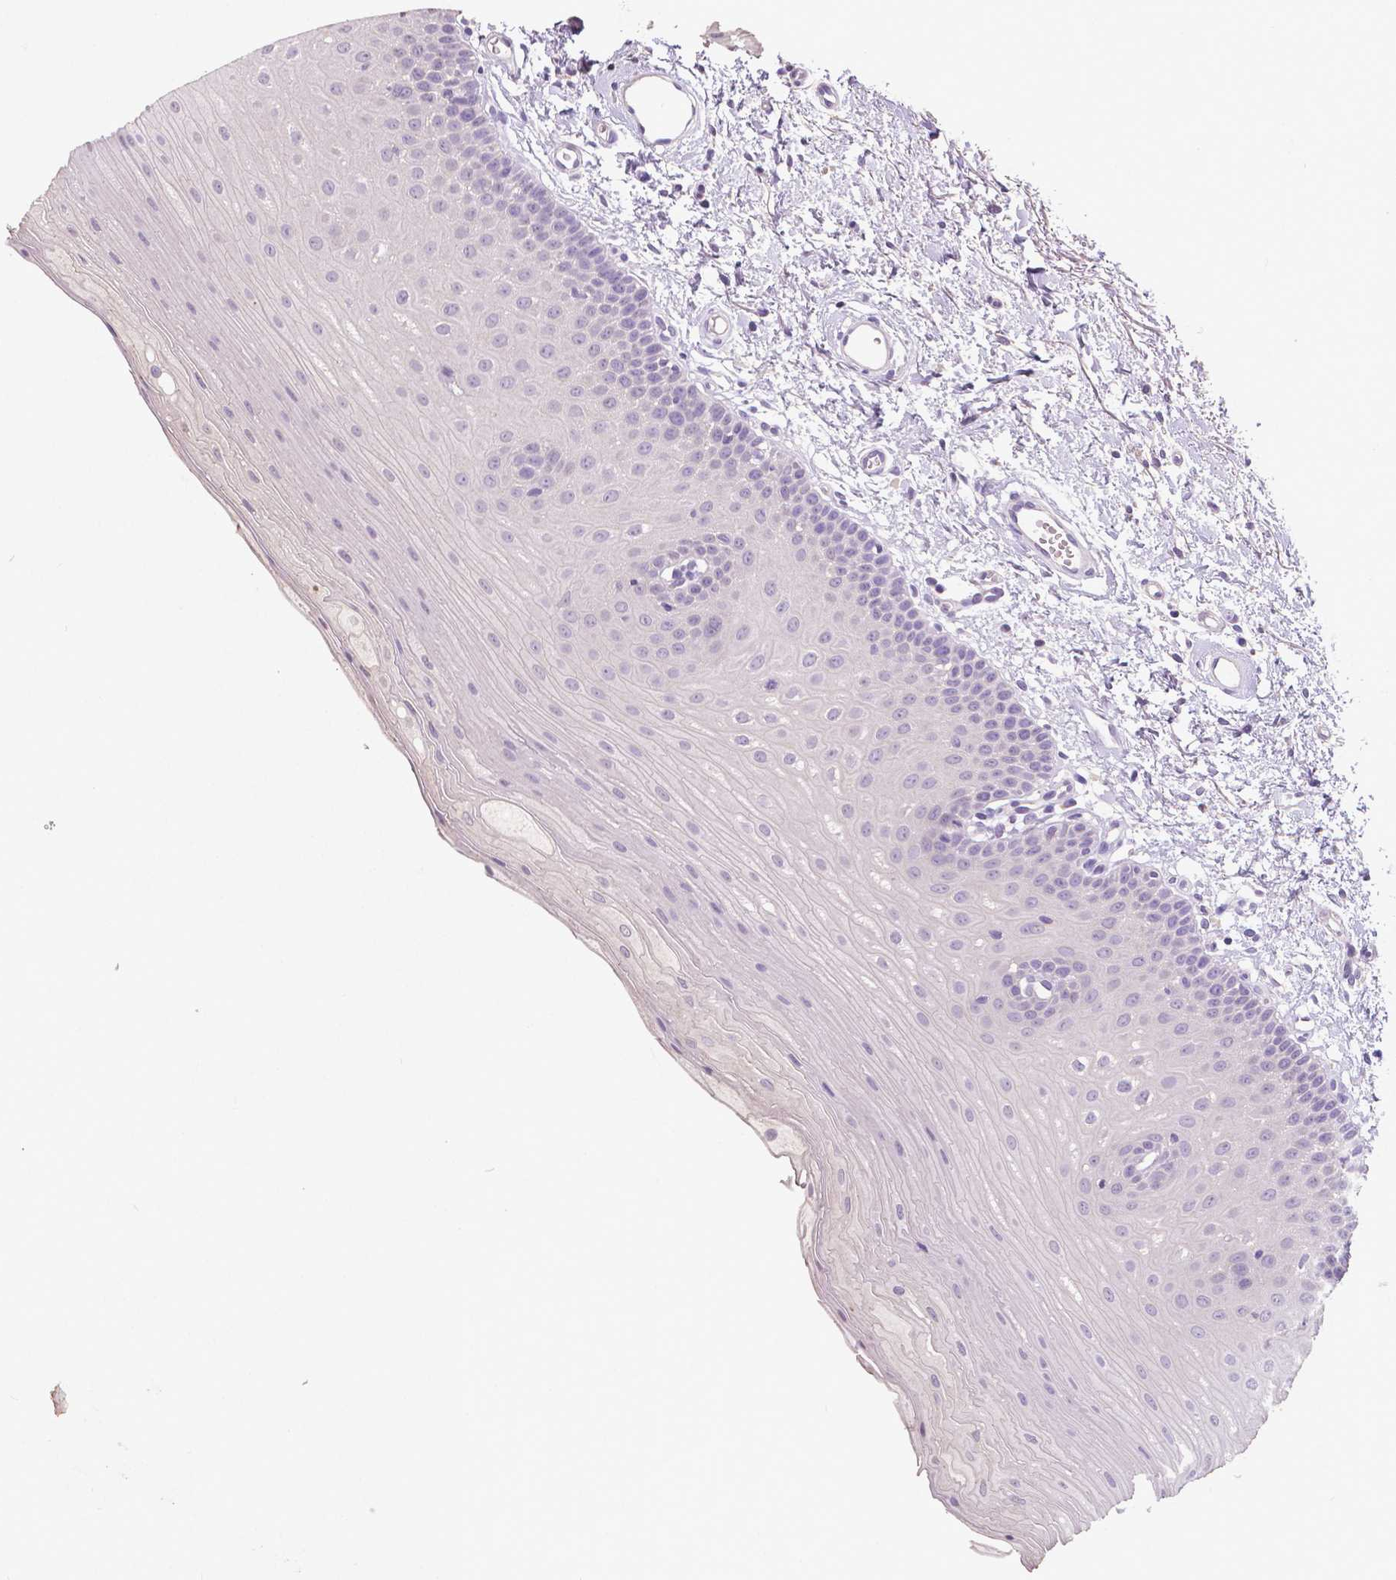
{"staining": {"intensity": "negative", "quantity": "none", "location": "none"}, "tissue": "oral mucosa", "cell_type": "Squamous epithelial cells", "image_type": "normal", "snomed": [{"axis": "morphology", "description": "Normal tissue, NOS"}, {"axis": "morphology", "description": "Adenocarcinoma, NOS"}, {"axis": "topography", "description": "Oral tissue"}, {"axis": "topography", "description": "Head-Neck"}], "caption": "Immunohistochemistry histopathology image of normal oral mucosa: oral mucosa stained with DAB (3,3'-diaminobenzidine) reveals no significant protein staining in squamous epithelial cells.", "gene": "CRMP1", "patient": {"sex": "female", "age": 57}}